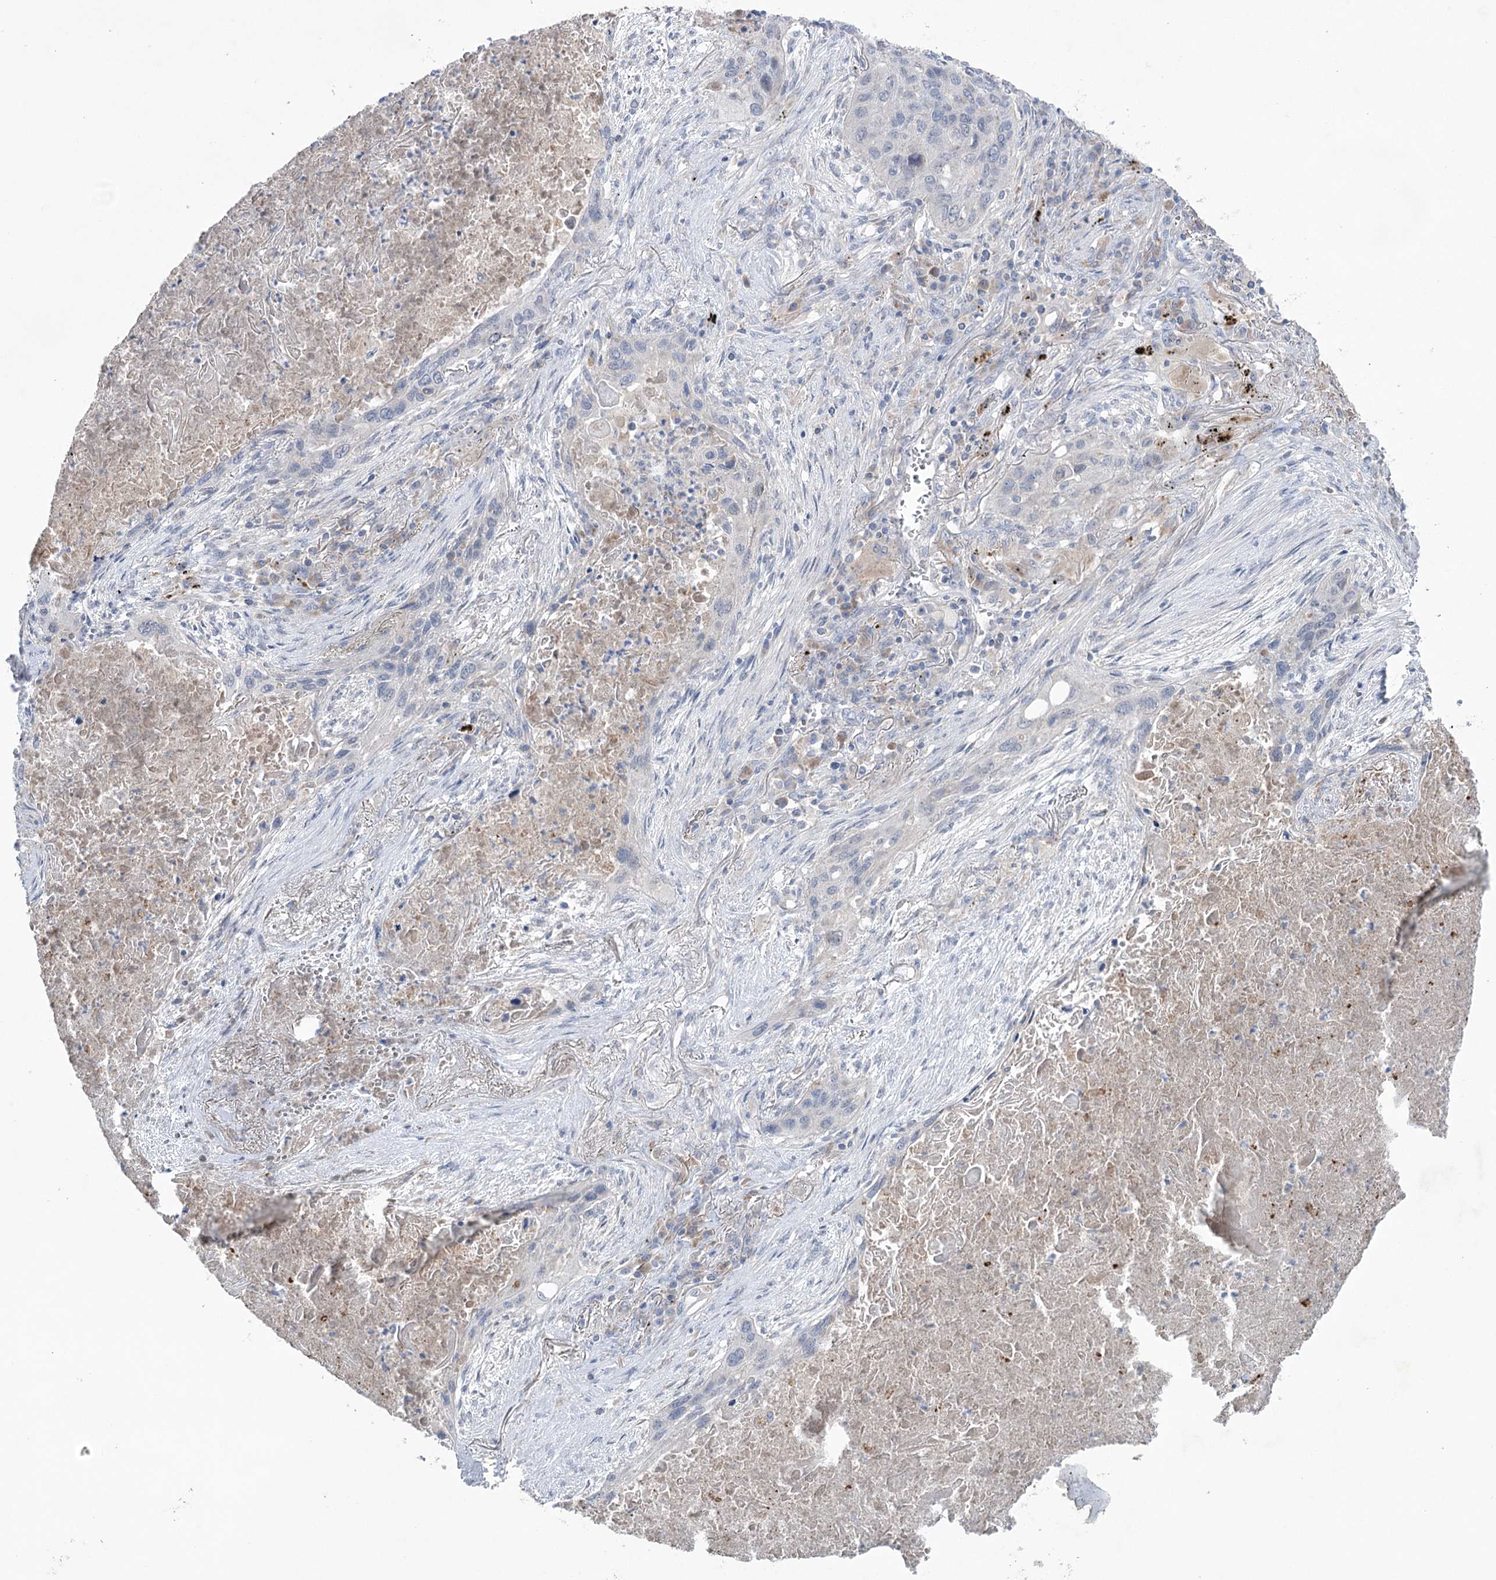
{"staining": {"intensity": "negative", "quantity": "none", "location": "none"}, "tissue": "lung cancer", "cell_type": "Tumor cells", "image_type": "cancer", "snomed": [{"axis": "morphology", "description": "Squamous cell carcinoma, NOS"}, {"axis": "topography", "description": "Lung"}], "caption": "Human lung cancer stained for a protein using immunohistochemistry (IHC) displays no staining in tumor cells.", "gene": "MTCH2", "patient": {"sex": "female", "age": 63}}